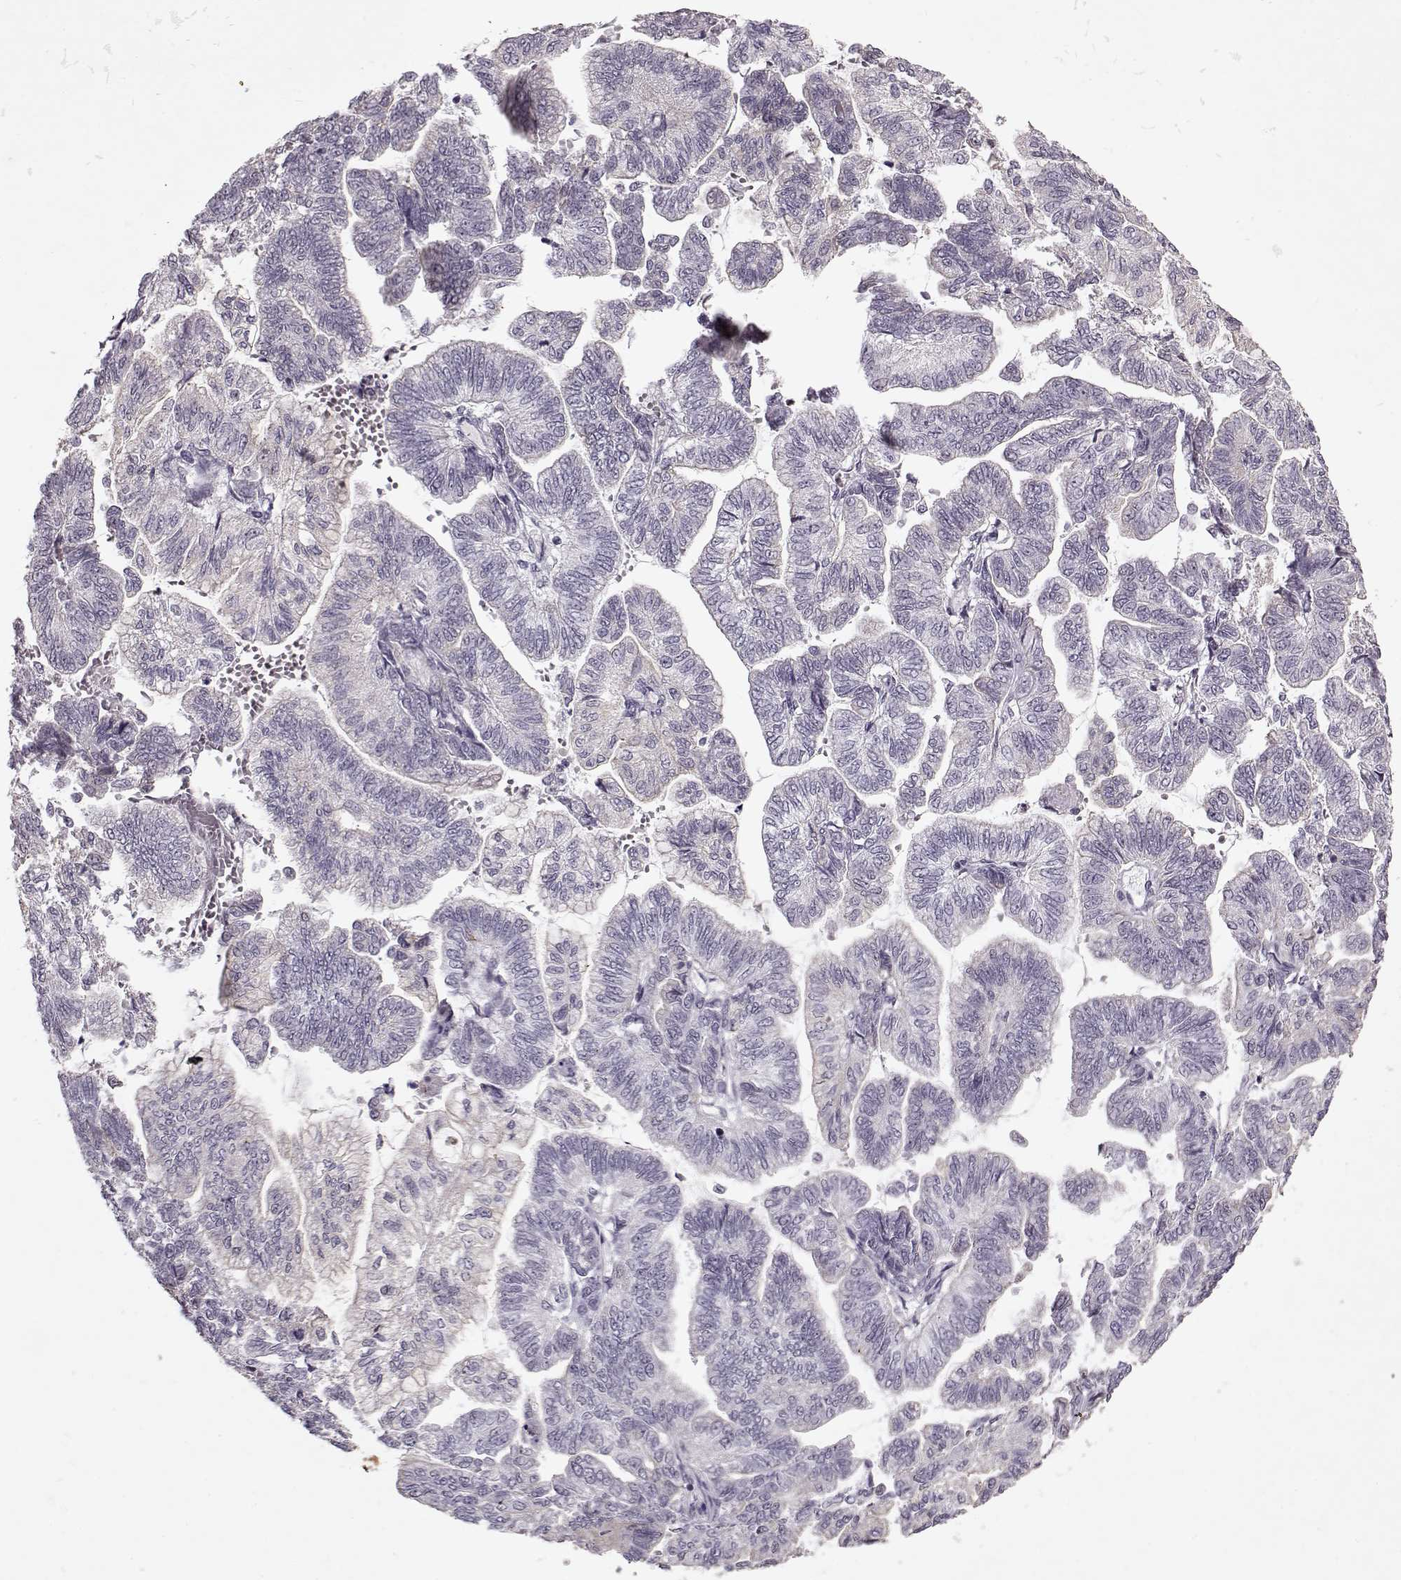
{"staining": {"intensity": "negative", "quantity": "none", "location": "none"}, "tissue": "stomach cancer", "cell_type": "Tumor cells", "image_type": "cancer", "snomed": [{"axis": "morphology", "description": "Adenocarcinoma, NOS"}, {"axis": "topography", "description": "Stomach"}], "caption": "Tumor cells show no significant protein positivity in stomach cancer (adenocarcinoma).", "gene": "KRT9", "patient": {"sex": "male", "age": 83}}